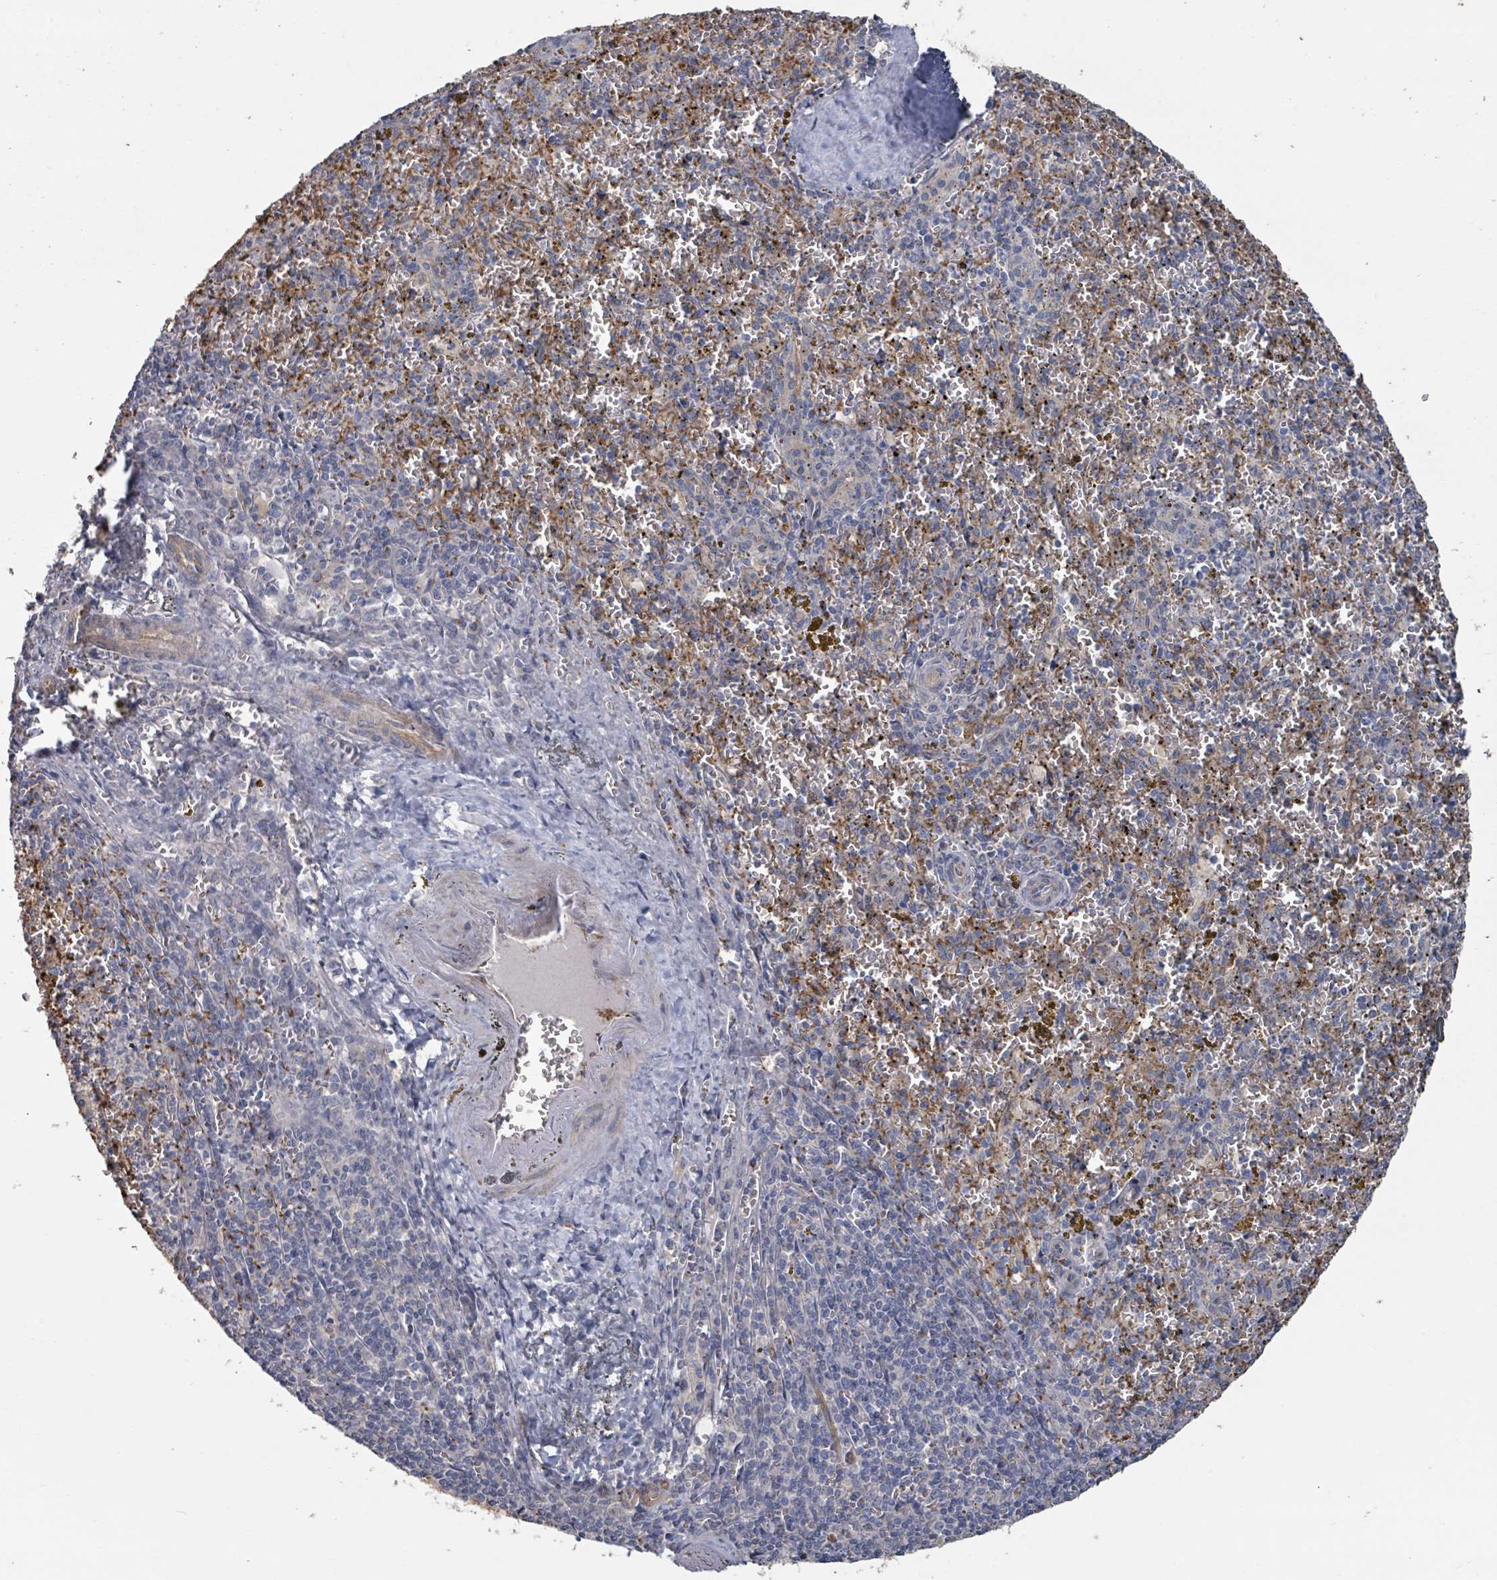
{"staining": {"intensity": "negative", "quantity": "none", "location": "none"}, "tissue": "spleen", "cell_type": "Cells in red pulp", "image_type": "normal", "snomed": [{"axis": "morphology", "description": "Normal tissue, NOS"}, {"axis": "topography", "description": "Spleen"}], "caption": "IHC photomicrograph of unremarkable spleen: human spleen stained with DAB shows no significant protein positivity in cells in red pulp.", "gene": "PLAUR", "patient": {"sex": "male", "age": 57}}